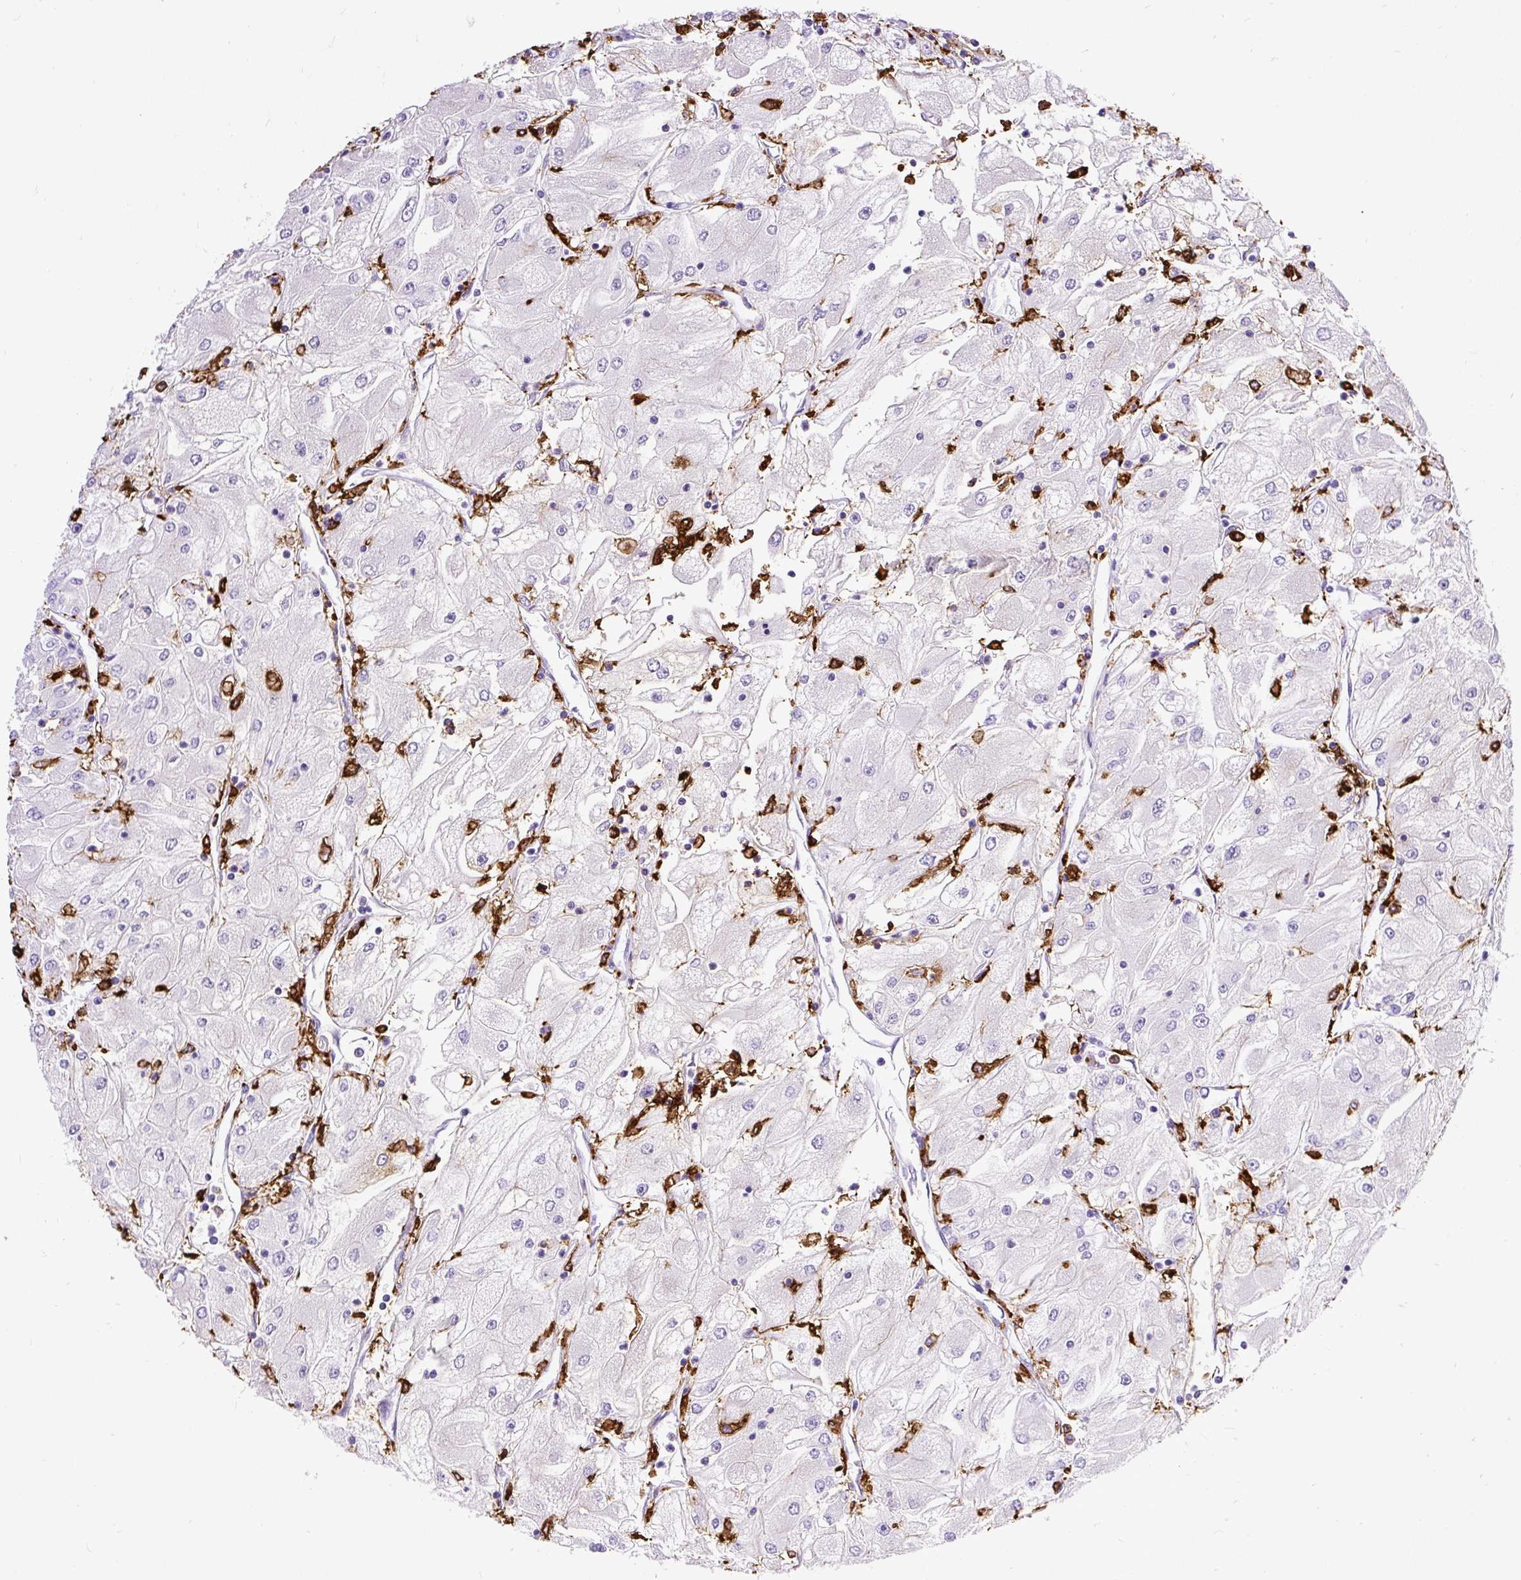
{"staining": {"intensity": "negative", "quantity": "none", "location": "none"}, "tissue": "renal cancer", "cell_type": "Tumor cells", "image_type": "cancer", "snomed": [{"axis": "morphology", "description": "Adenocarcinoma, NOS"}, {"axis": "topography", "description": "Kidney"}], "caption": "IHC histopathology image of human adenocarcinoma (renal) stained for a protein (brown), which reveals no staining in tumor cells.", "gene": "HLA-DRA", "patient": {"sex": "male", "age": 80}}